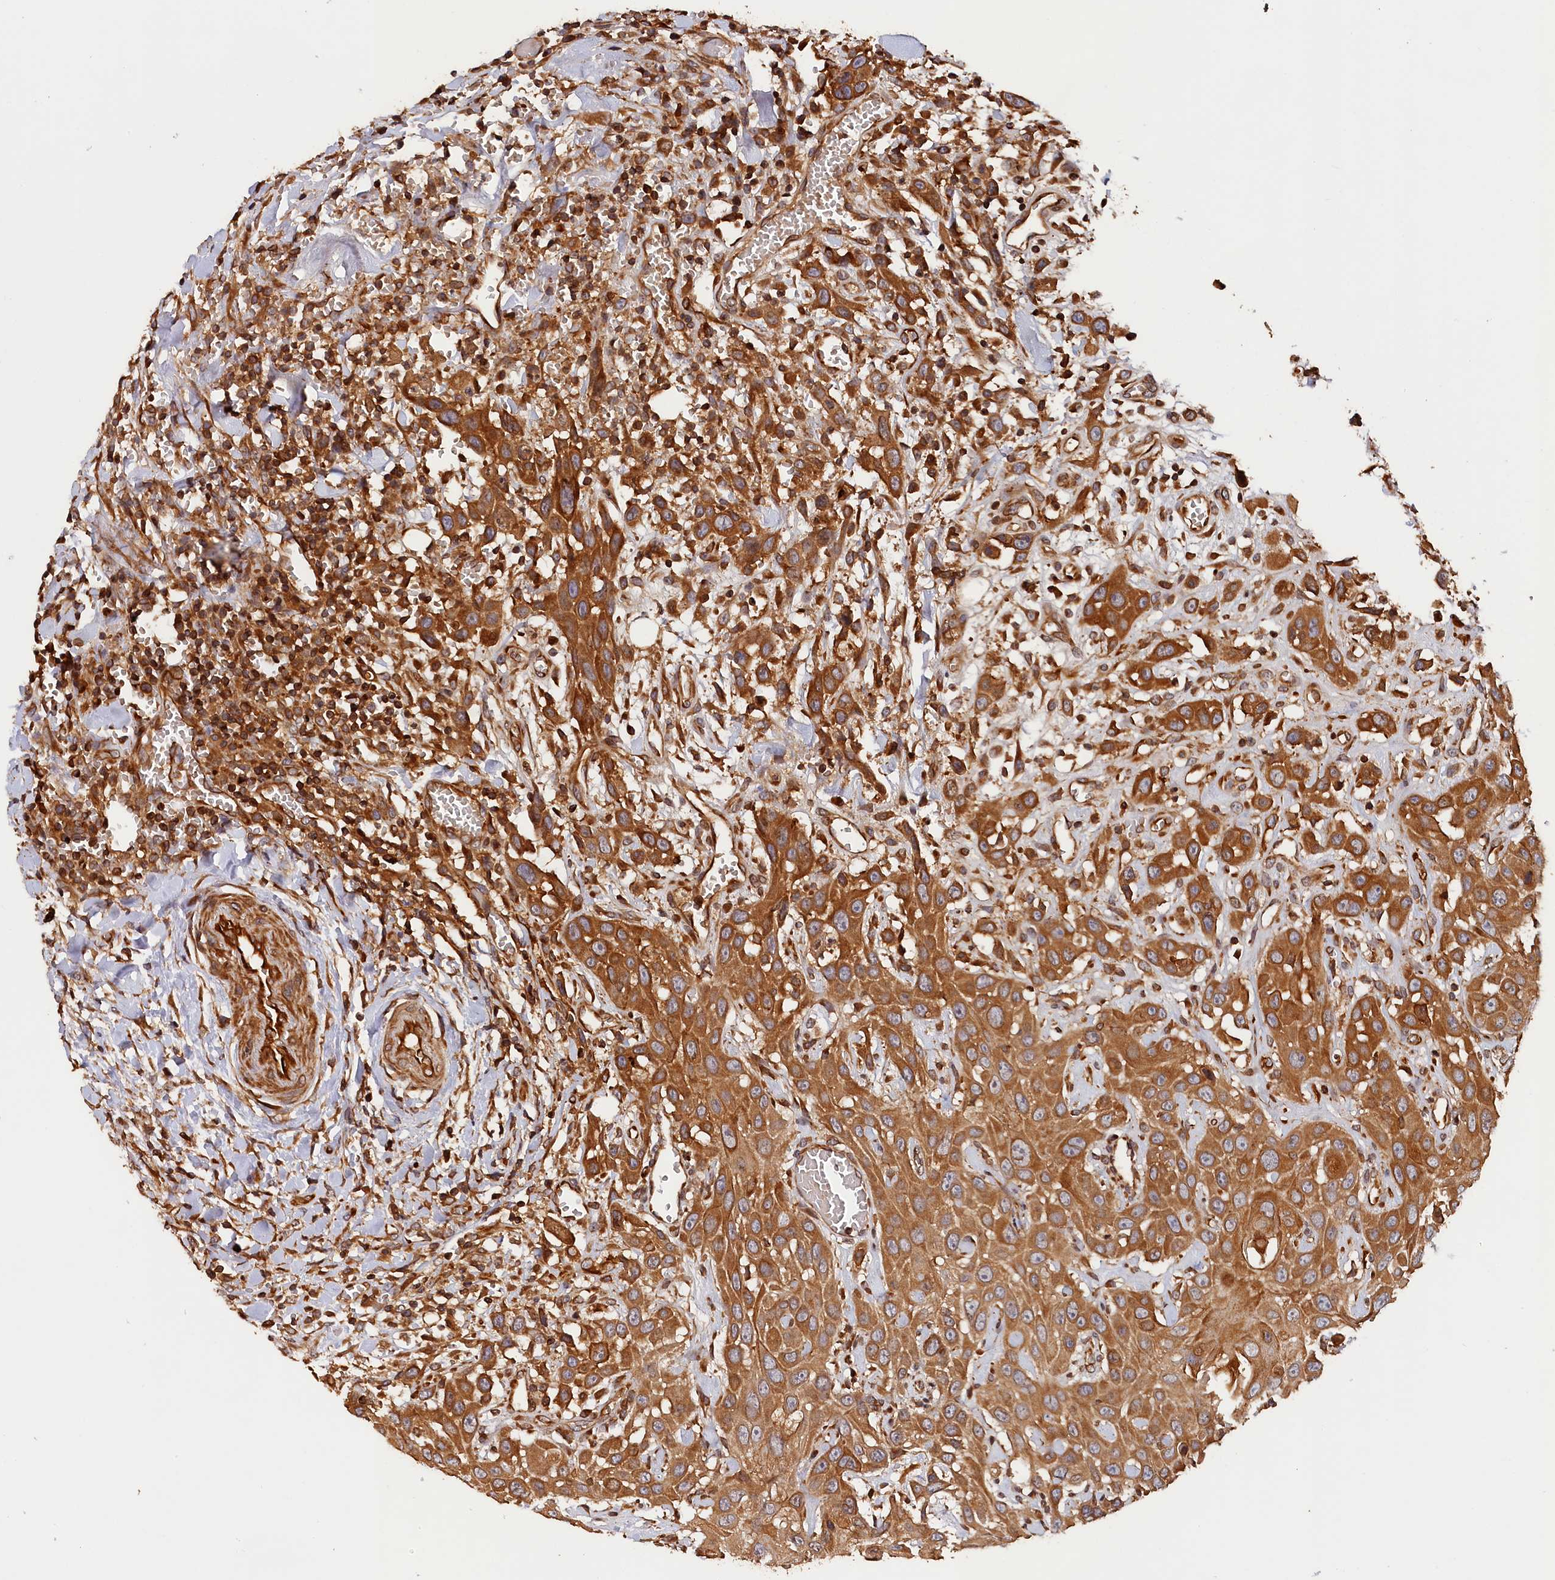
{"staining": {"intensity": "moderate", "quantity": ">75%", "location": "cytoplasmic/membranous"}, "tissue": "head and neck cancer", "cell_type": "Tumor cells", "image_type": "cancer", "snomed": [{"axis": "morphology", "description": "Squamous cell carcinoma, NOS"}, {"axis": "topography", "description": "Head-Neck"}], "caption": "Immunohistochemical staining of human head and neck cancer displays moderate cytoplasmic/membranous protein expression in about >75% of tumor cells.", "gene": "HMOX2", "patient": {"sex": "male", "age": 81}}